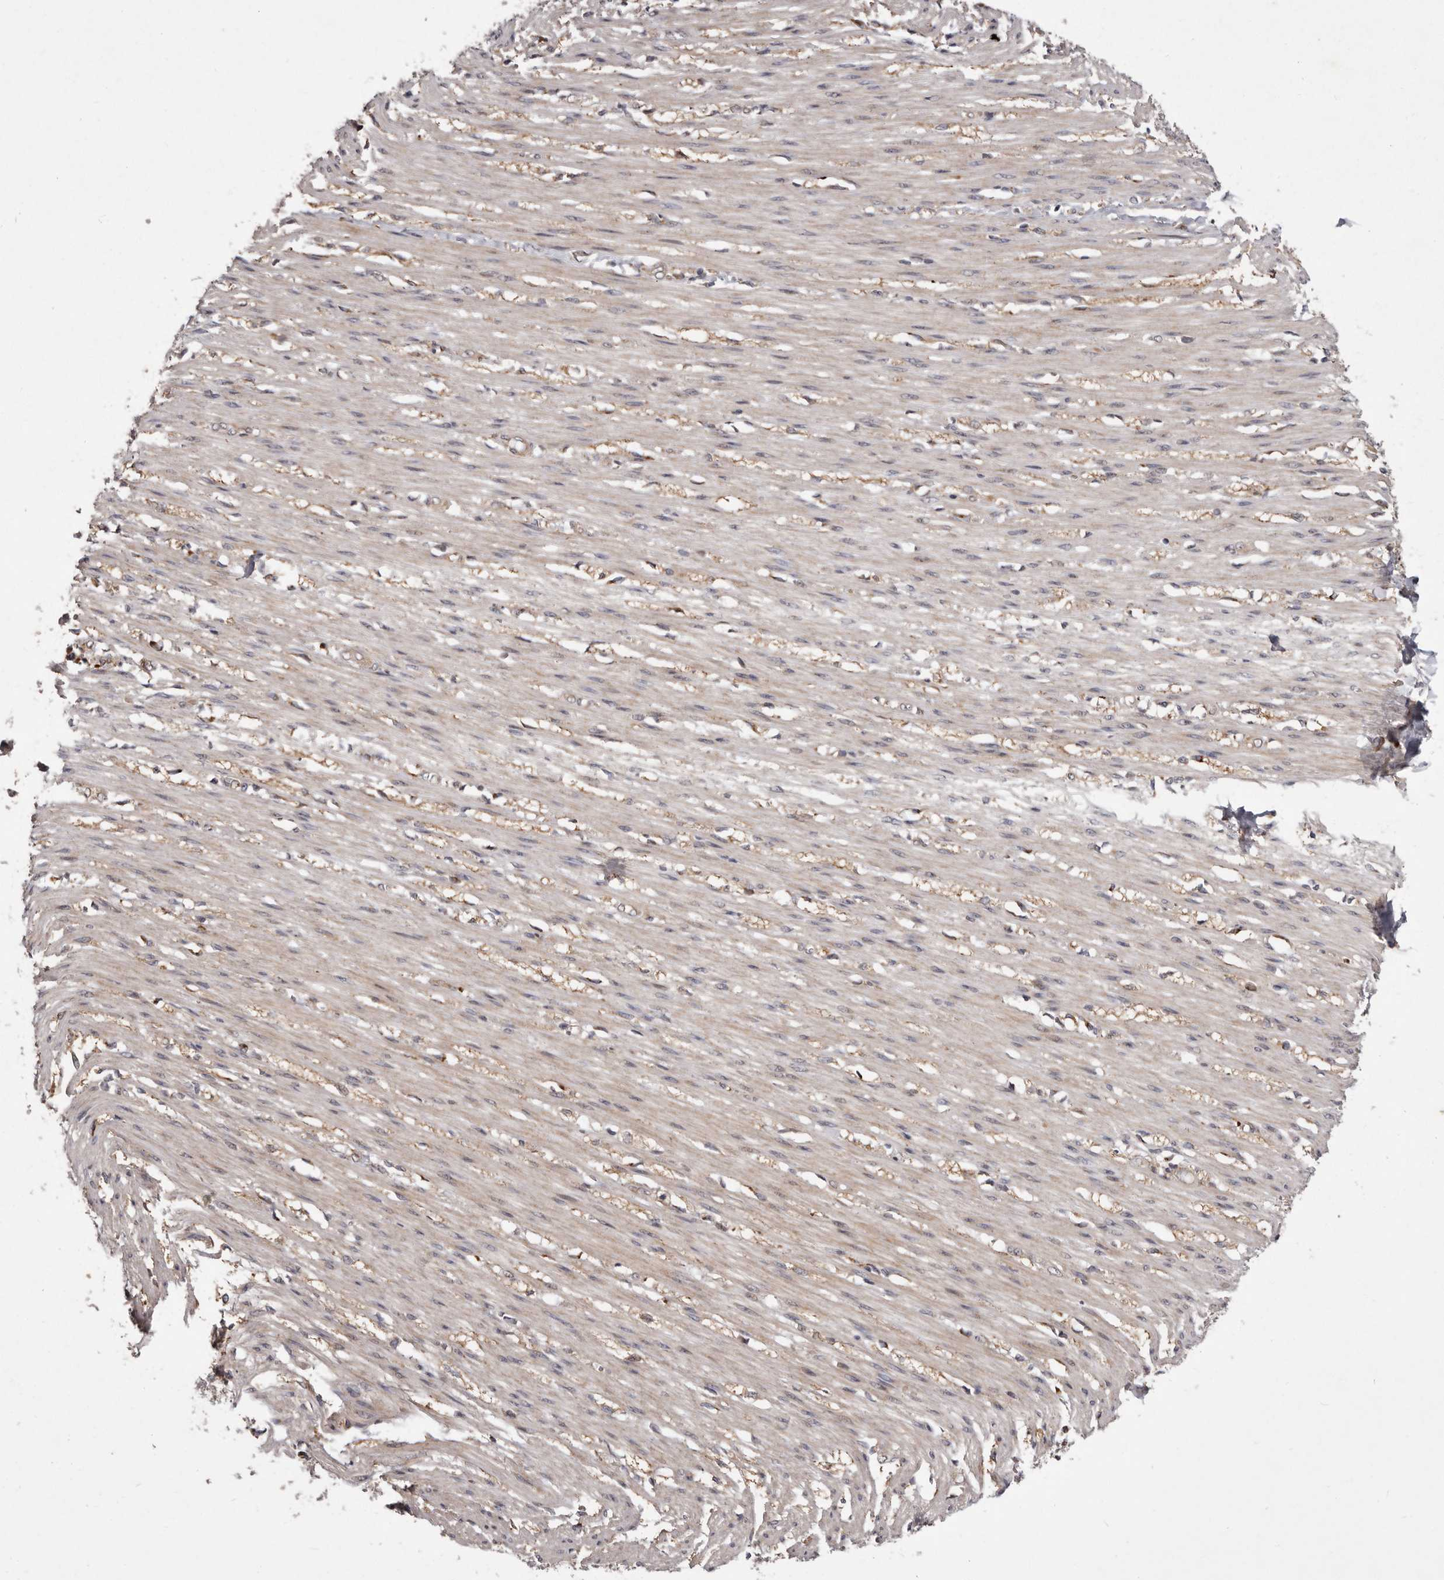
{"staining": {"intensity": "weak", "quantity": ">75%", "location": "cytoplasmic/membranous"}, "tissue": "smooth muscle", "cell_type": "Smooth muscle cells", "image_type": "normal", "snomed": [{"axis": "morphology", "description": "Normal tissue, NOS"}, {"axis": "morphology", "description": "Adenocarcinoma, NOS"}, {"axis": "topography", "description": "Colon"}, {"axis": "topography", "description": "Peripheral nerve tissue"}], "caption": "Immunohistochemistry (IHC) micrograph of unremarkable smooth muscle: human smooth muscle stained using immunohistochemistry reveals low levels of weak protein expression localized specifically in the cytoplasmic/membranous of smooth muscle cells, appearing as a cytoplasmic/membranous brown color.", "gene": "FLAD1", "patient": {"sex": "male", "age": 14}}